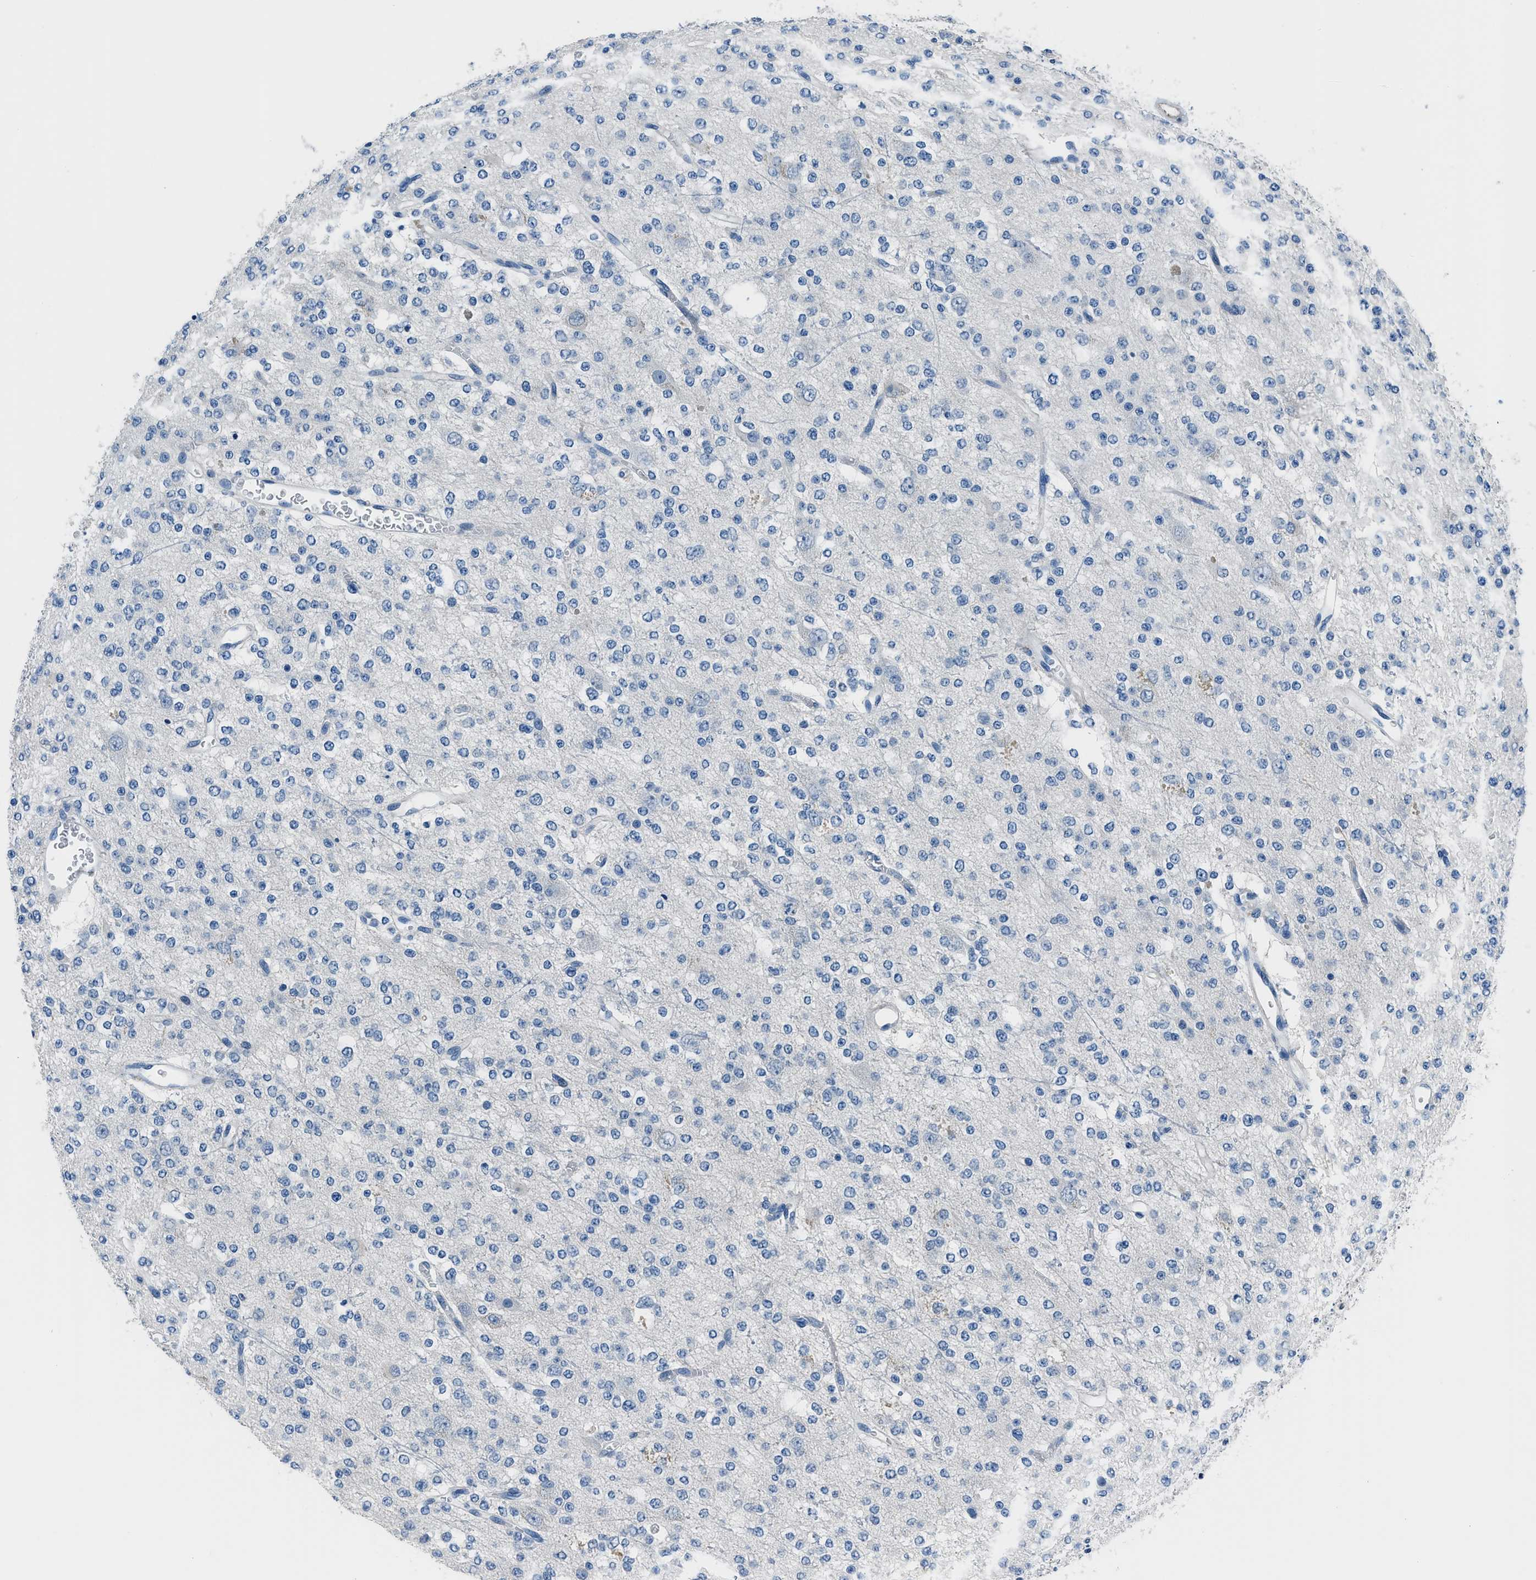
{"staining": {"intensity": "negative", "quantity": "none", "location": "none"}, "tissue": "glioma", "cell_type": "Tumor cells", "image_type": "cancer", "snomed": [{"axis": "morphology", "description": "Glioma, malignant, Low grade"}, {"axis": "topography", "description": "Brain"}], "caption": "DAB (3,3'-diaminobenzidine) immunohistochemical staining of human low-grade glioma (malignant) displays no significant positivity in tumor cells.", "gene": "GJA3", "patient": {"sex": "male", "age": 38}}